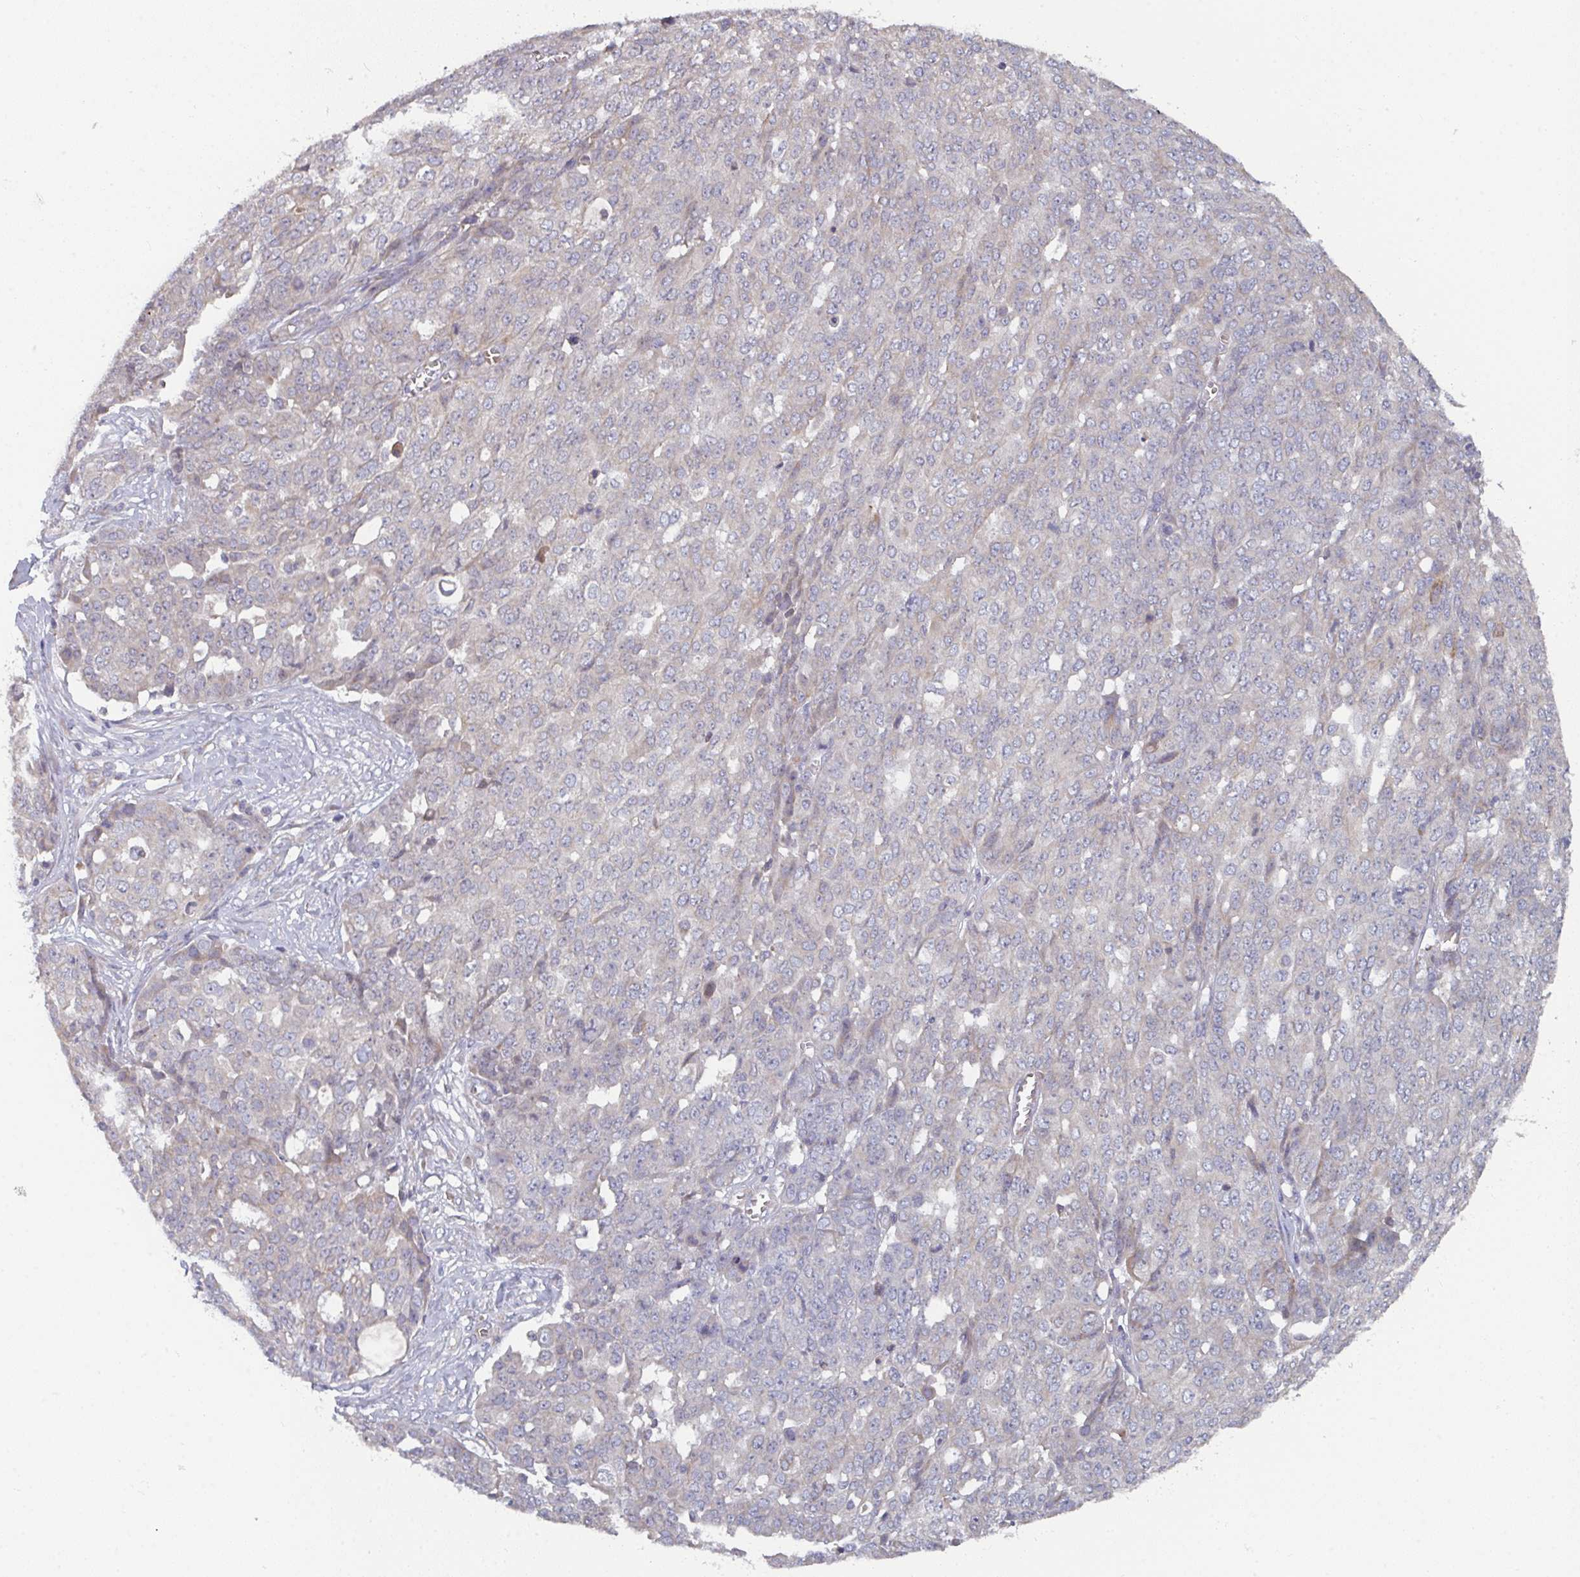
{"staining": {"intensity": "negative", "quantity": "none", "location": "none"}, "tissue": "ovarian cancer", "cell_type": "Tumor cells", "image_type": "cancer", "snomed": [{"axis": "morphology", "description": "Cystadenocarcinoma, serous, NOS"}, {"axis": "topography", "description": "Soft tissue"}, {"axis": "topography", "description": "Ovary"}], "caption": "A high-resolution micrograph shows immunohistochemistry staining of serous cystadenocarcinoma (ovarian), which reveals no significant staining in tumor cells. (Stains: DAB immunohistochemistry with hematoxylin counter stain, Microscopy: brightfield microscopy at high magnification).", "gene": "ELOVL1", "patient": {"sex": "female", "age": 57}}